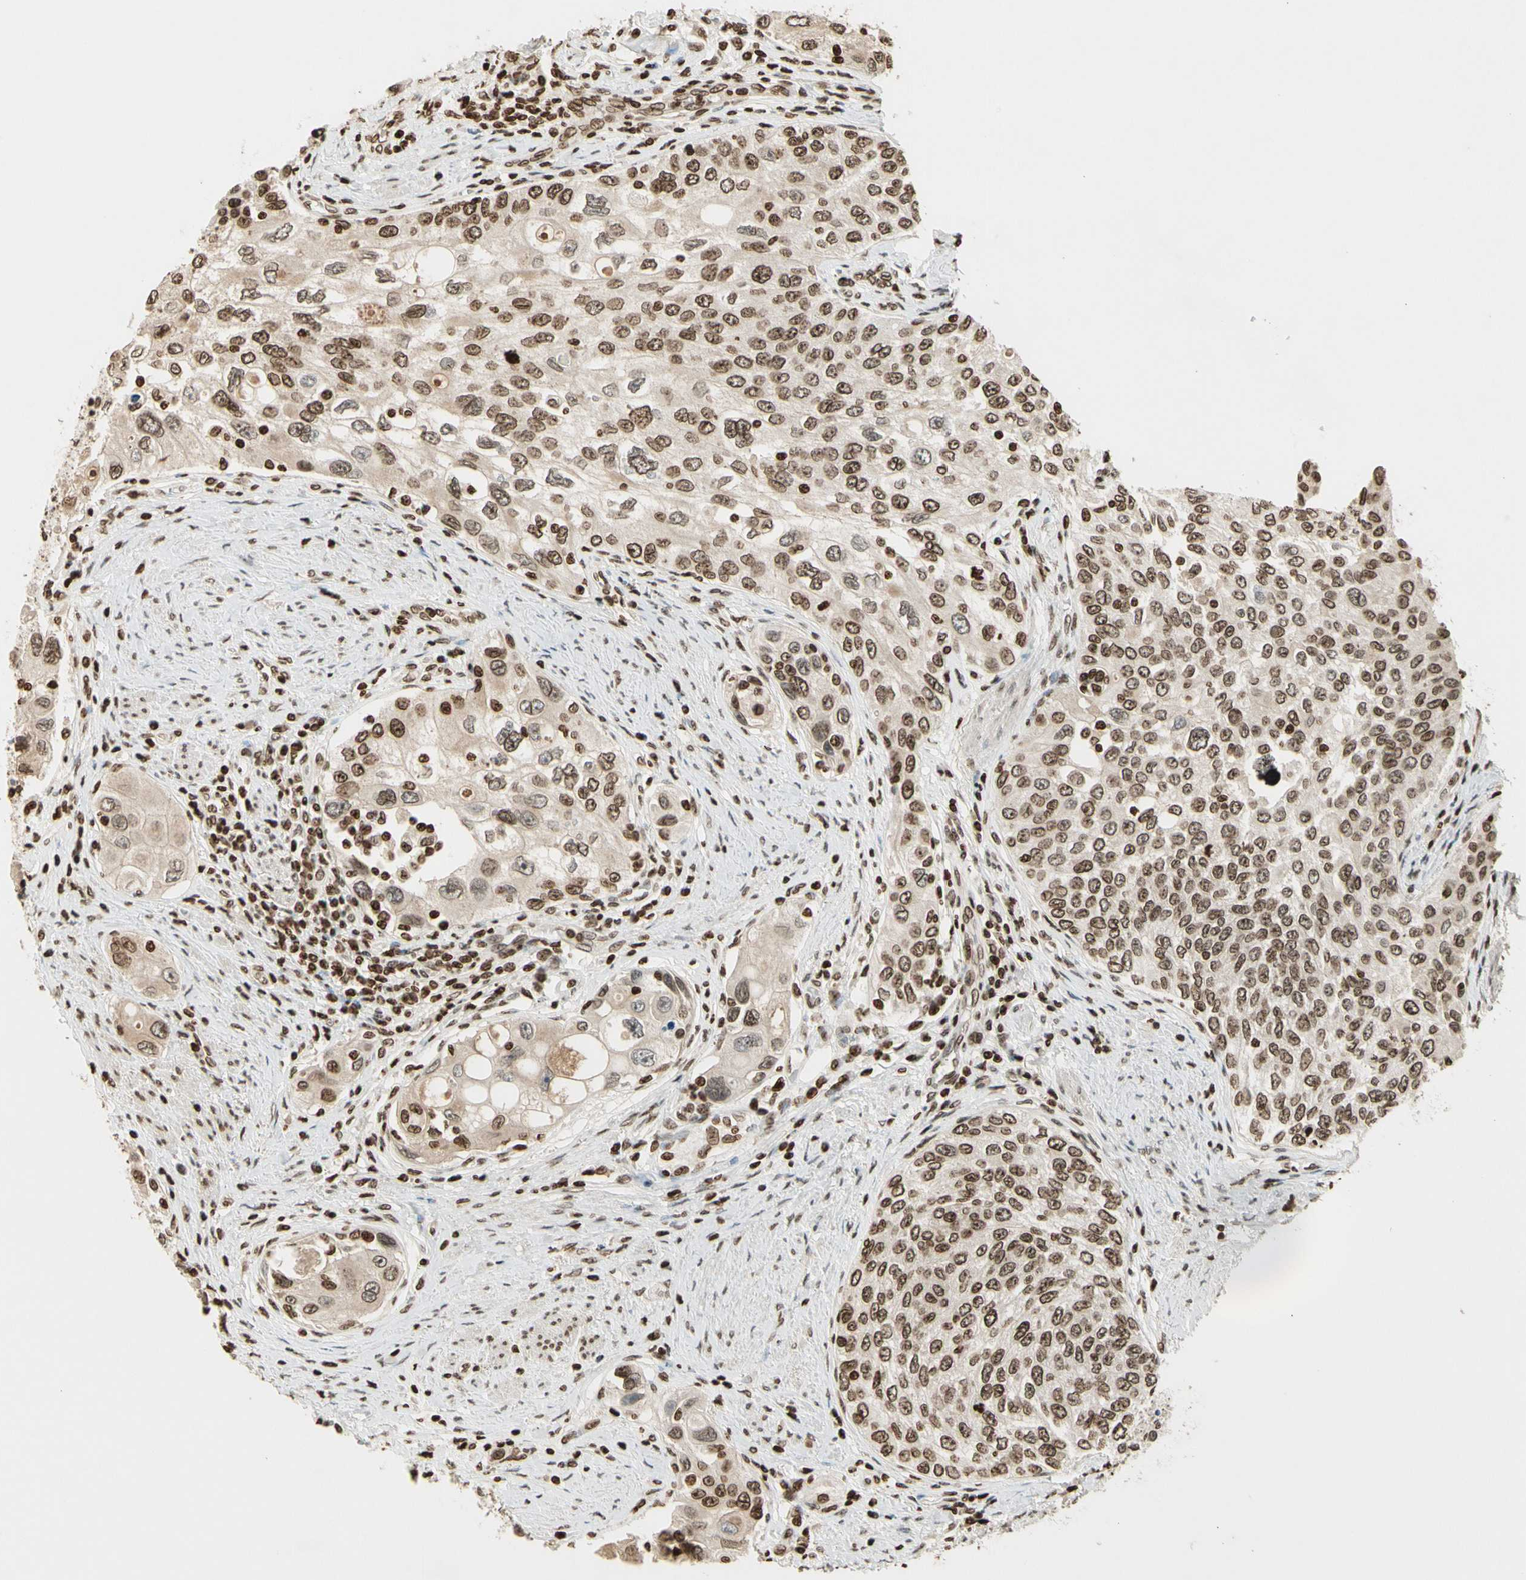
{"staining": {"intensity": "moderate", "quantity": ">75%", "location": "nuclear"}, "tissue": "urothelial cancer", "cell_type": "Tumor cells", "image_type": "cancer", "snomed": [{"axis": "morphology", "description": "Urothelial carcinoma, High grade"}, {"axis": "topography", "description": "Urinary bladder"}], "caption": "The immunohistochemical stain highlights moderate nuclear positivity in tumor cells of high-grade urothelial carcinoma tissue. (Brightfield microscopy of DAB IHC at high magnification).", "gene": "RORA", "patient": {"sex": "female", "age": 56}}